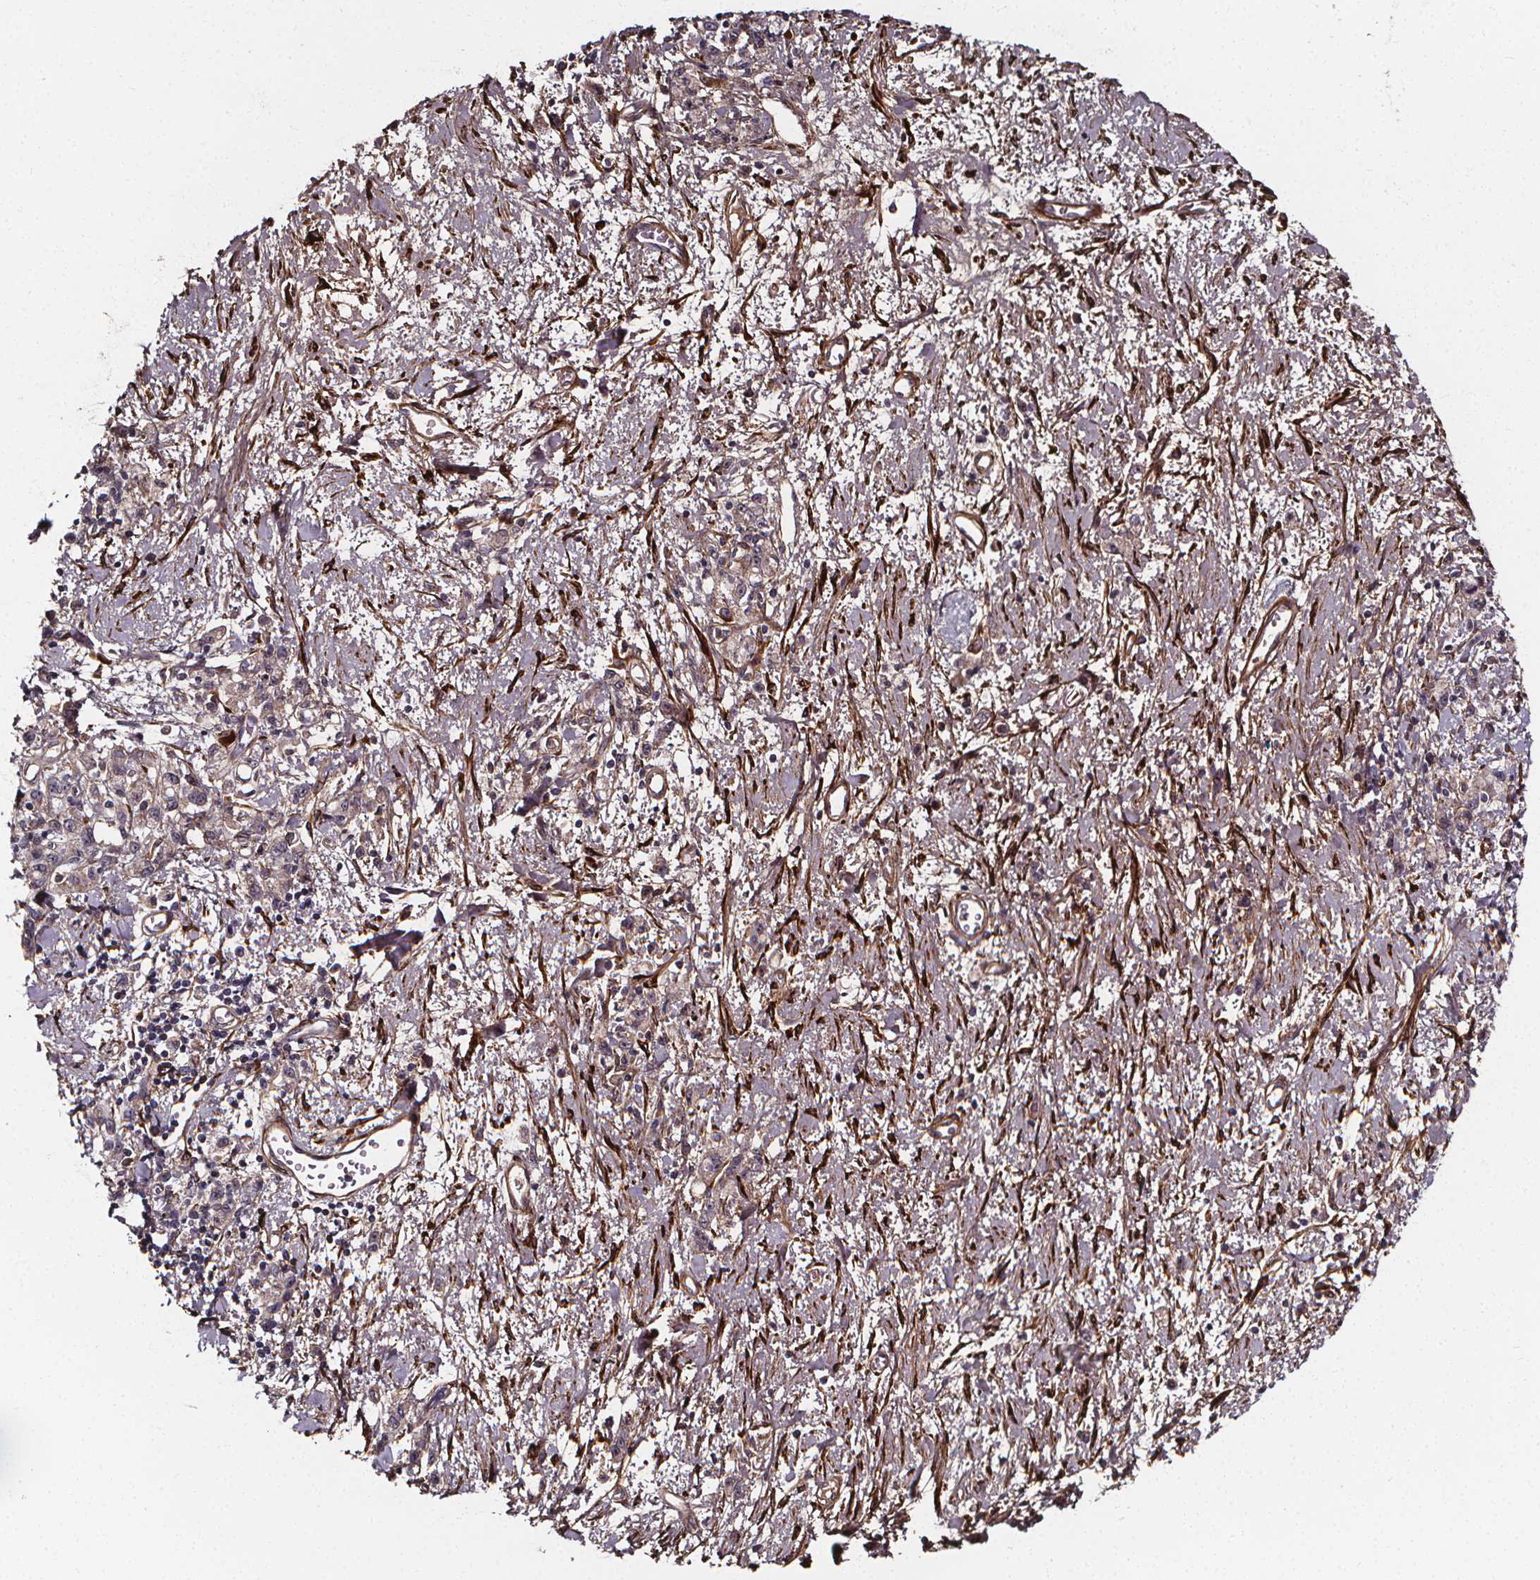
{"staining": {"intensity": "weak", "quantity": "<25%", "location": "cytoplasmic/membranous"}, "tissue": "stomach cancer", "cell_type": "Tumor cells", "image_type": "cancer", "snomed": [{"axis": "morphology", "description": "Adenocarcinoma, NOS"}, {"axis": "topography", "description": "Stomach"}], "caption": "Micrograph shows no significant protein positivity in tumor cells of stomach cancer (adenocarcinoma). Brightfield microscopy of IHC stained with DAB (brown) and hematoxylin (blue), captured at high magnification.", "gene": "AEBP1", "patient": {"sex": "male", "age": 77}}